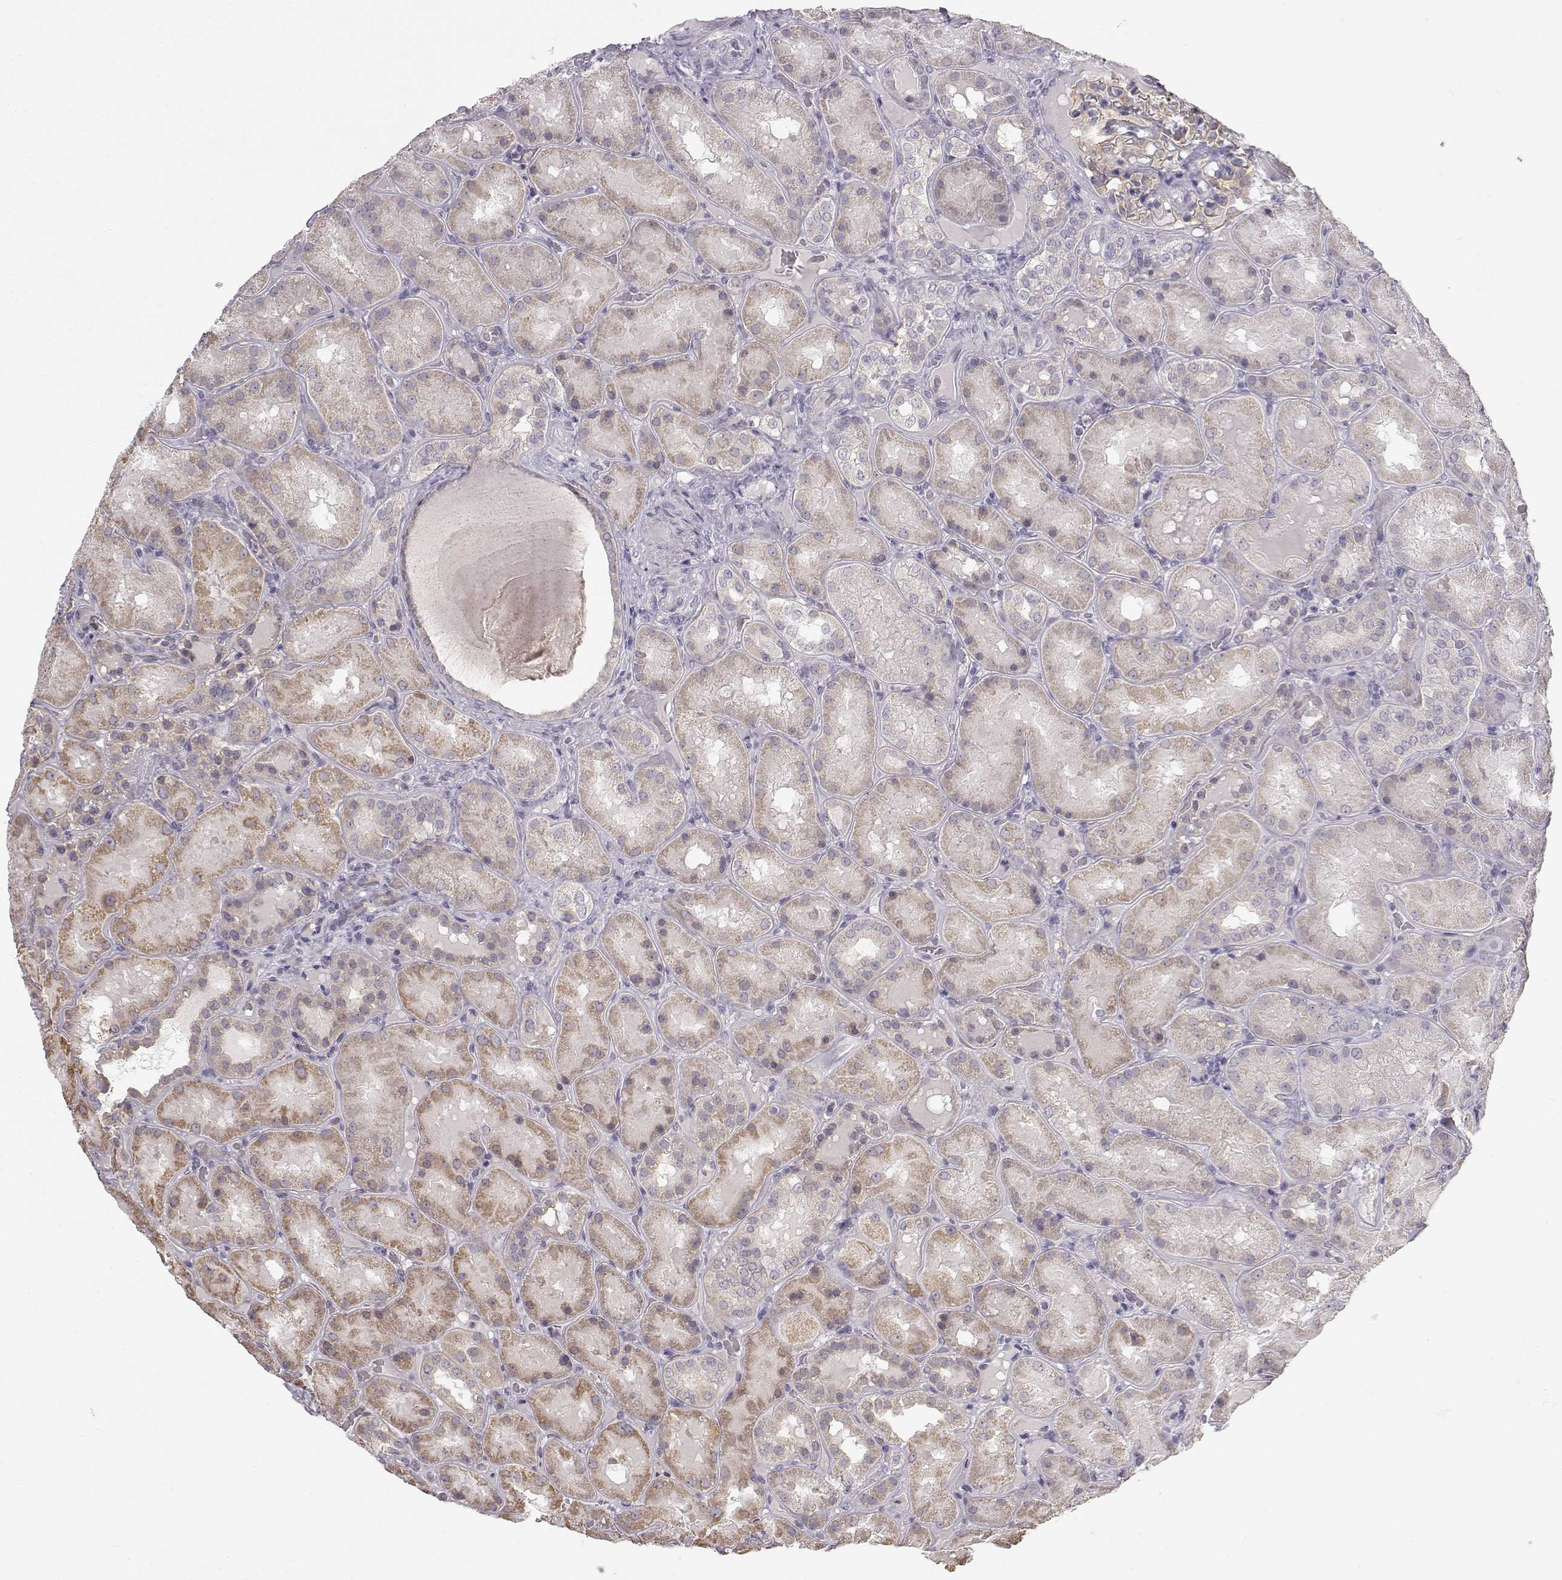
{"staining": {"intensity": "moderate", "quantity": "25%-75%", "location": "cytoplasmic/membranous"}, "tissue": "kidney", "cell_type": "Cells in glomeruli", "image_type": "normal", "snomed": [{"axis": "morphology", "description": "Normal tissue, NOS"}, {"axis": "topography", "description": "Kidney"}], "caption": "A histopathology image showing moderate cytoplasmic/membranous staining in approximately 25%-75% of cells in glomeruli in normal kidney, as visualized by brown immunohistochemical staining.", "gene": "ZNF185", "patient": {"sex": "male", "age": 73}}